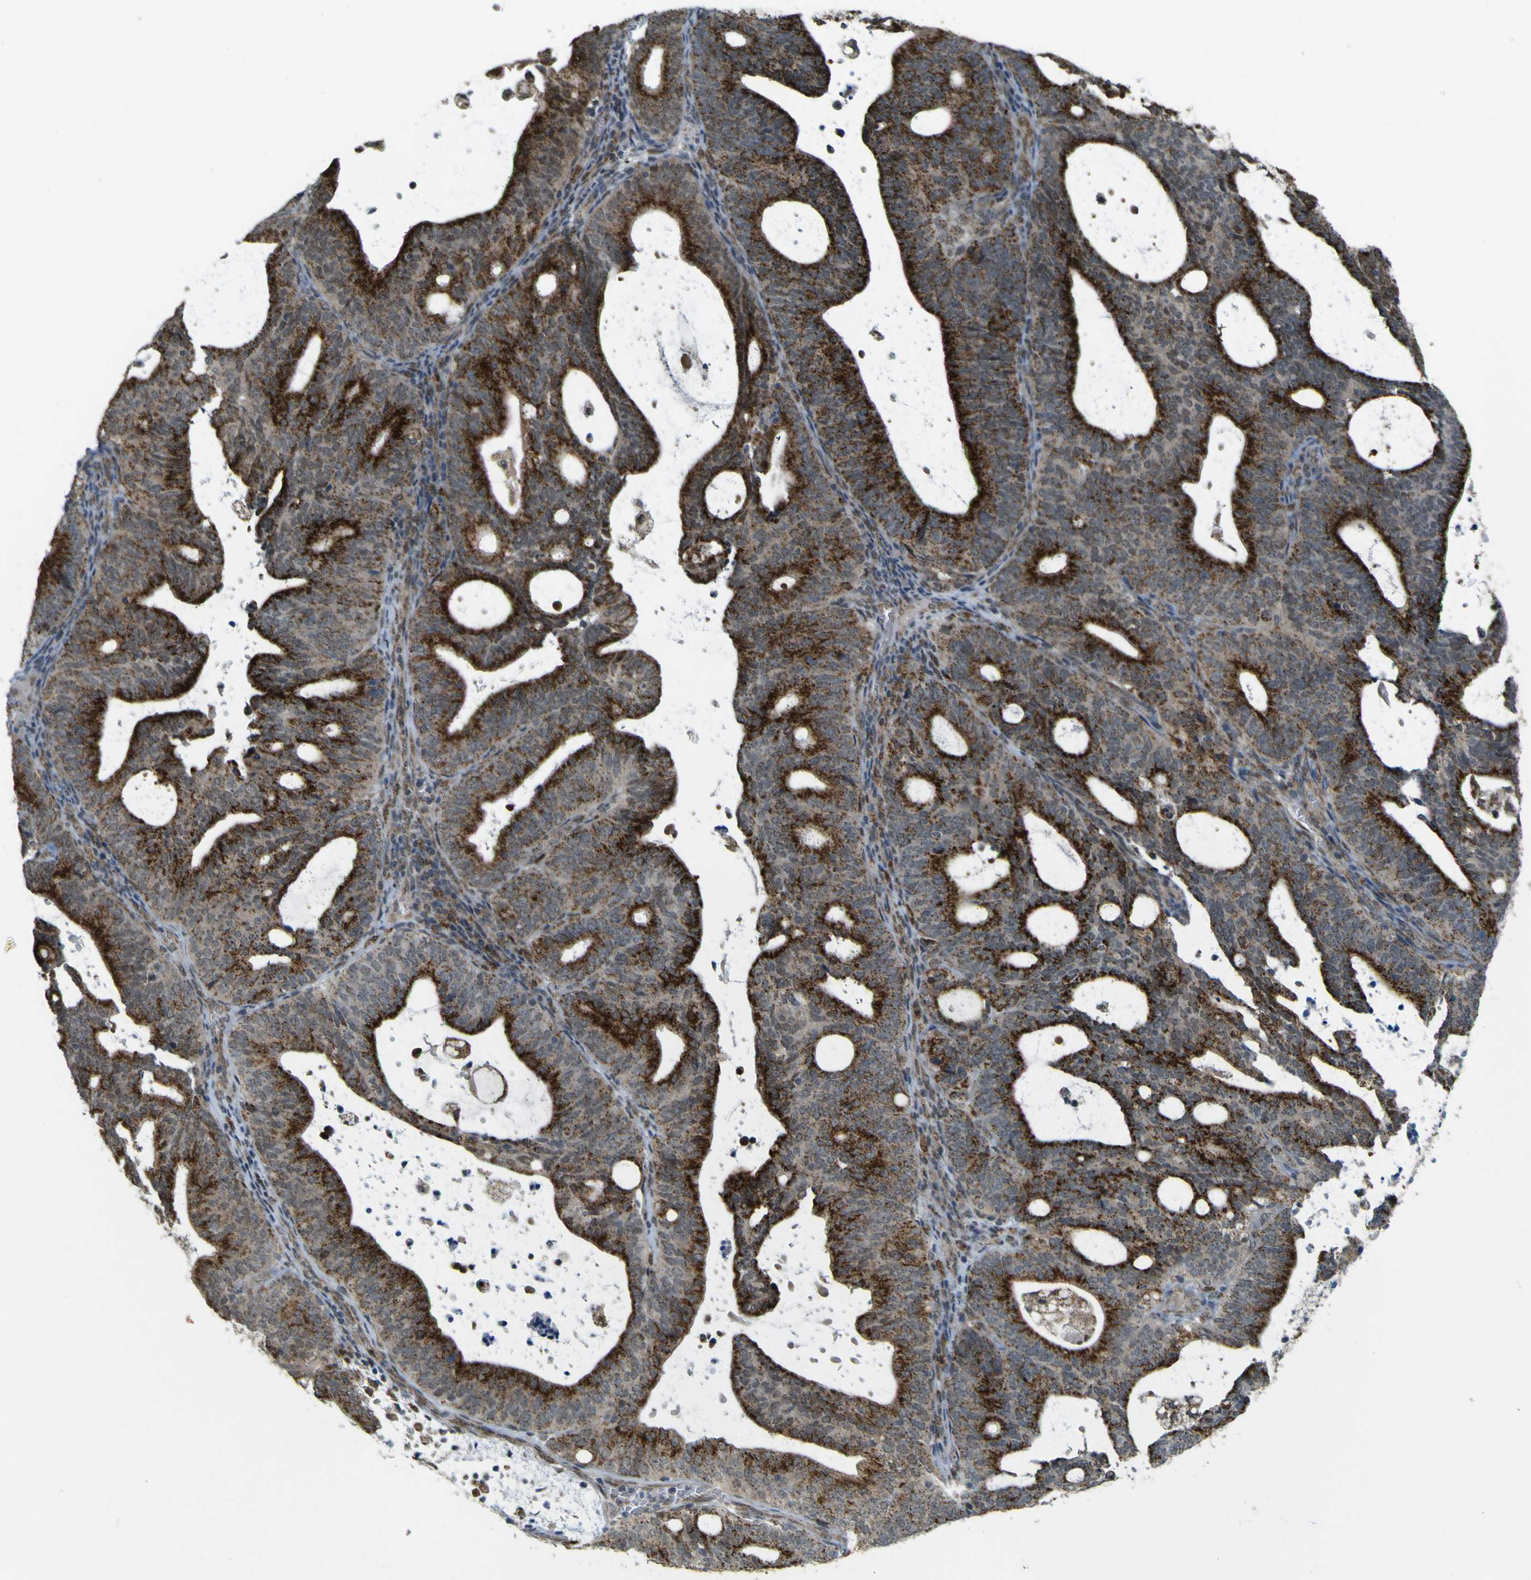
{"staining": {"intensity": "strong", "quantity": ">75%", "location": "cytoplasmic/membranous"}, "tissue": "endometrial cancer", "cell_type": "Tumor cells", "image_type": "cancer", "snomed": [{"axis": "morphology", "description": "Adenocarcinoma, NOS"}, {"axis": "topography", "description": "Uterus"}], "caption": "Immunohistochemical staining of human adenocarcinoma (endometrial) shows strong cytoplasmic/membranous protein positivity in about >75% of tumor cells. The staining was performed using DAB (3,3'-diaminobenzidine) to visualize the protein expression in brown, while the nuclei were stained in blue with hematoxylin (Magnification: 20x).", "gene": "ACBD5", "patient": {"sex": "female", "age": 83}}